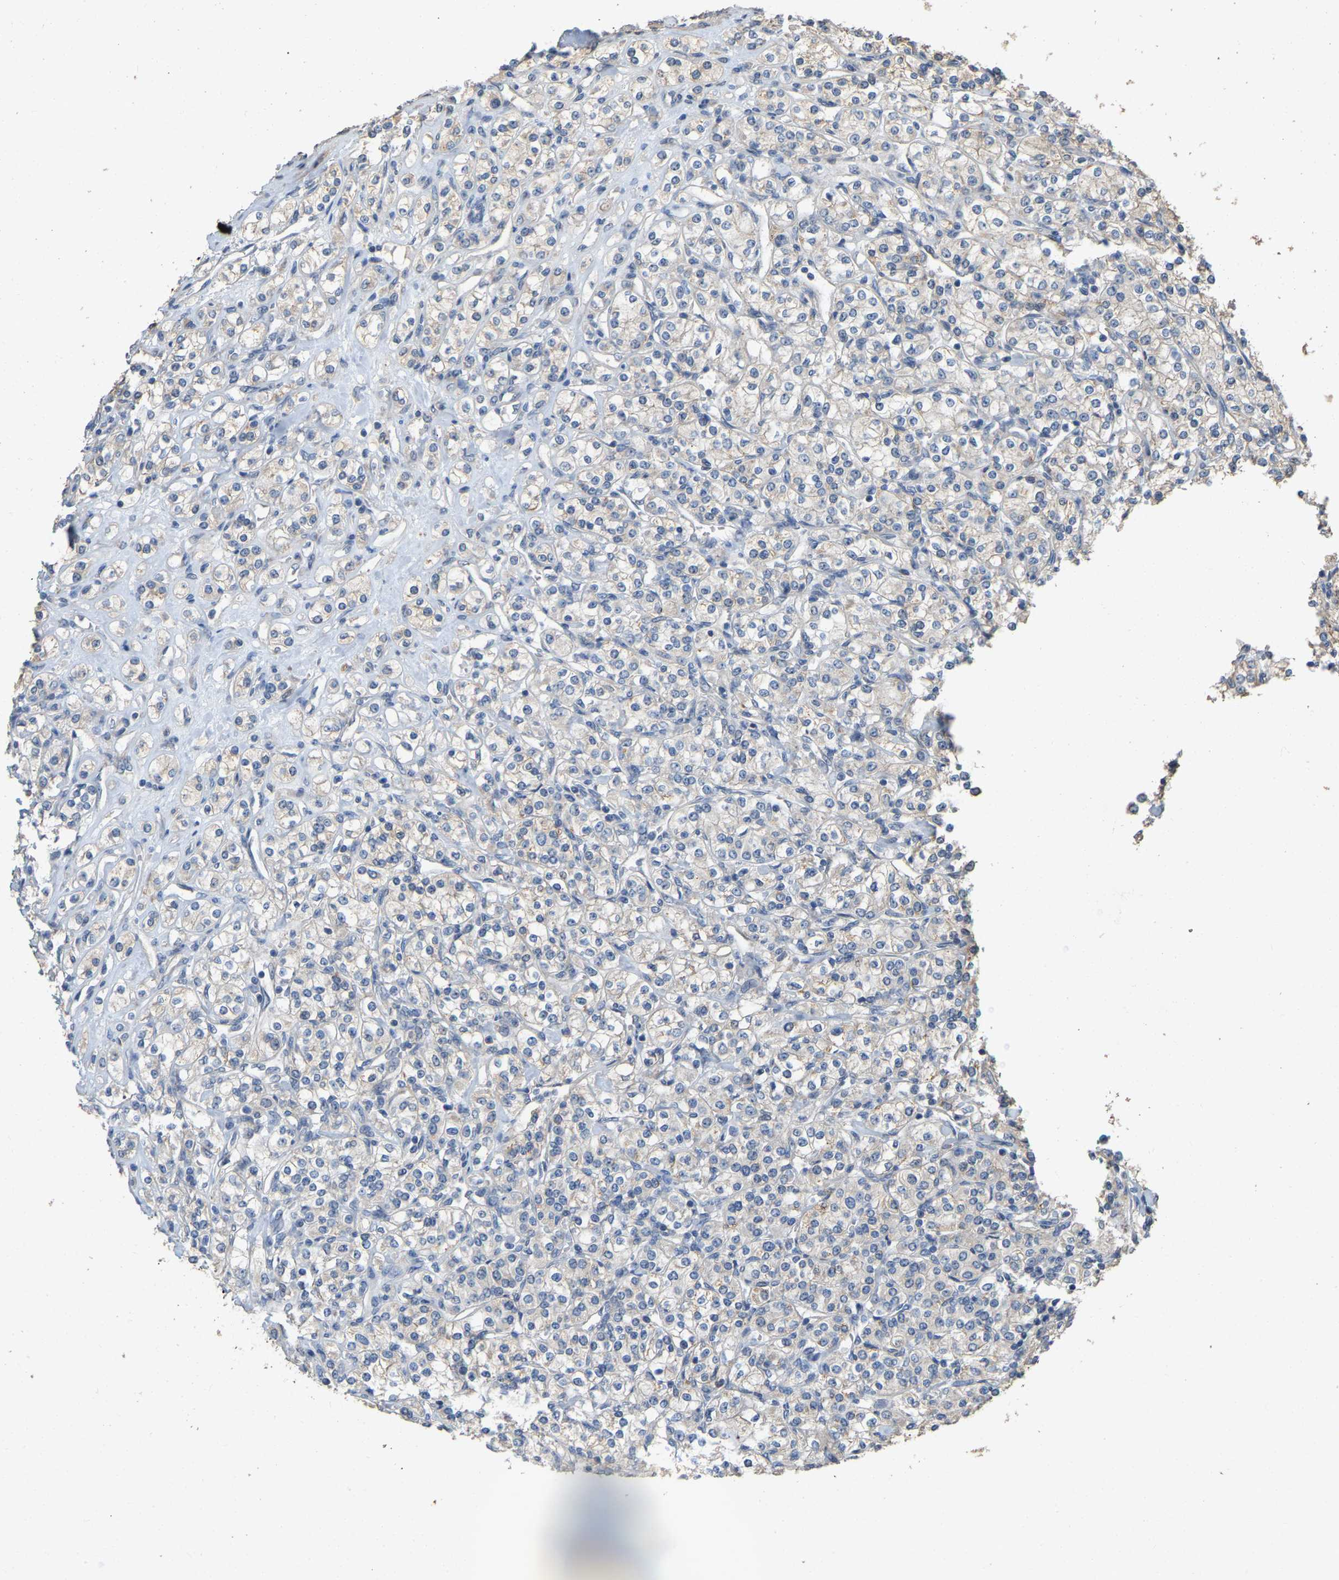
{"staining": {"intensity": "negative", "quantity": "none", "location": "none"}, "tissue": "renal cancer", "cell_type": "Tumor cells", "image_type": "cancer", "snomed": [{"axis": "morphology", "description": "Adenocarcinoma, NOS"}, {"axis": "topography", "description": "Kidney"}], "caption": "This is an IHC histopathology image of renal adenocarcinoma. There is no expression in tumor cells.", "gene": "NCS1", "patient": {"sex": "male", "age": 77}}